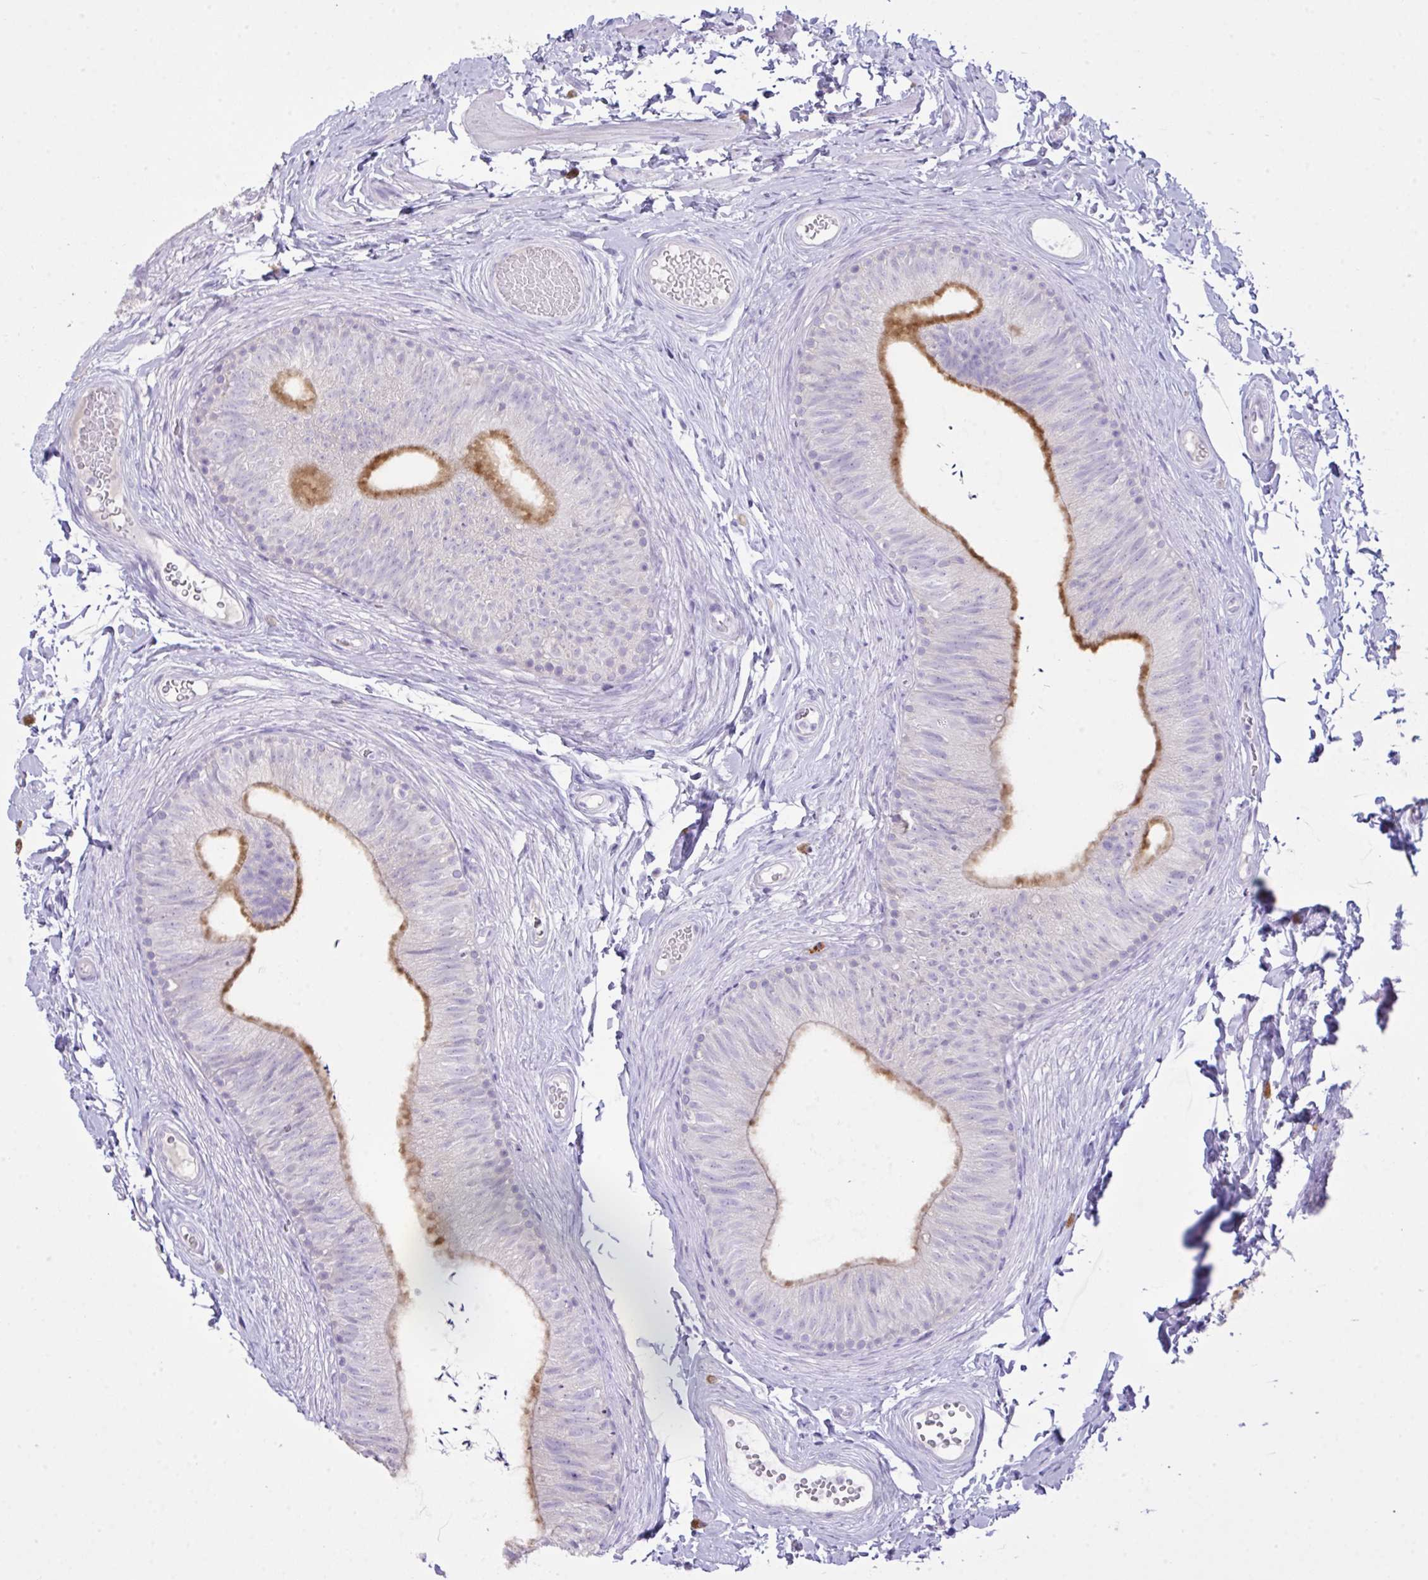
{"staining": {"intensity": "strong", "quantity": "25%-75%", "location": "cytoplasmic/membranous"}, "tissue": "epididymis", "cell_type": "Glandular cells", "image_type": "normal", "snomed": [{"axis": "morphology", "description": "Normal tissue, NOS"}, {"axis": "topography", "description": "Epididymis, spermatic cord, NOS"}, {"axis": "topography", "description": "Epididymis"}, {"axis": "topography", "description": "Peripheral nerve tissue"}], "caption": "An immunohistochemistry micrograph of normal tissue is shown. Protein staining in brown shows strong cytoplasmic/membranous positivity in epididymis within glandular cells.", "gene": "CST11", "patient": {"sex": "male", "age": 29}}